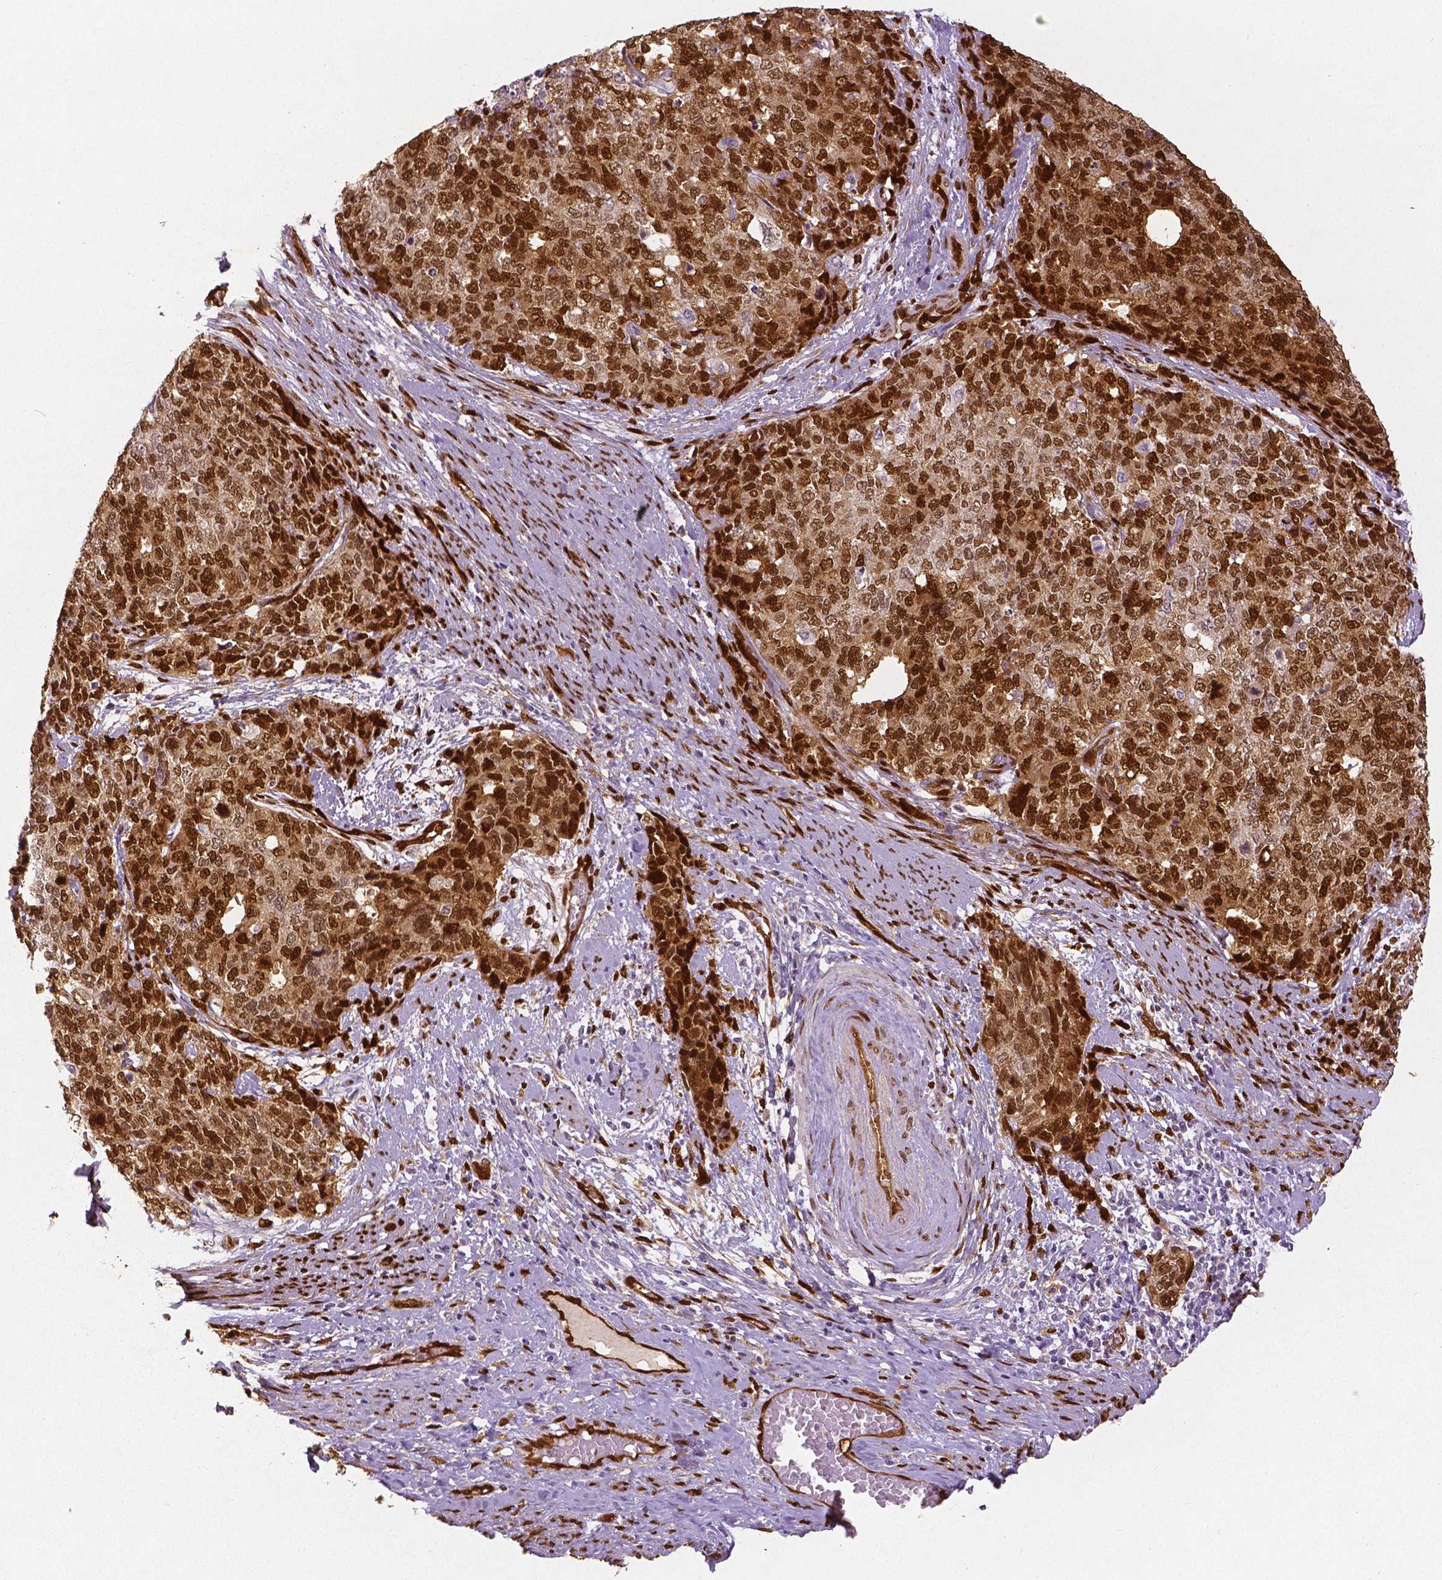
{"staining": {"intensity": "moderate", "quantity": ">75%", "location": "cytoplasmic/membranous,nuclear"}, "tissue": "cervical cancer", "cell_type": "Tumor cells", "image_type": "cancer", "snomed": [{"axis": "morphology", "description": "Squamous cell carcinoma, NOS"}, {"axis": "topography", "description": "Cervix"}], "caption": "Cervical squamous cell carcinoma stained for a protein displays moderate cytoplasmic/membranous and nuclear positivity in tumor cells.", "gene": "WWTR1", "patient": {"sex": "female", "age": 63}}